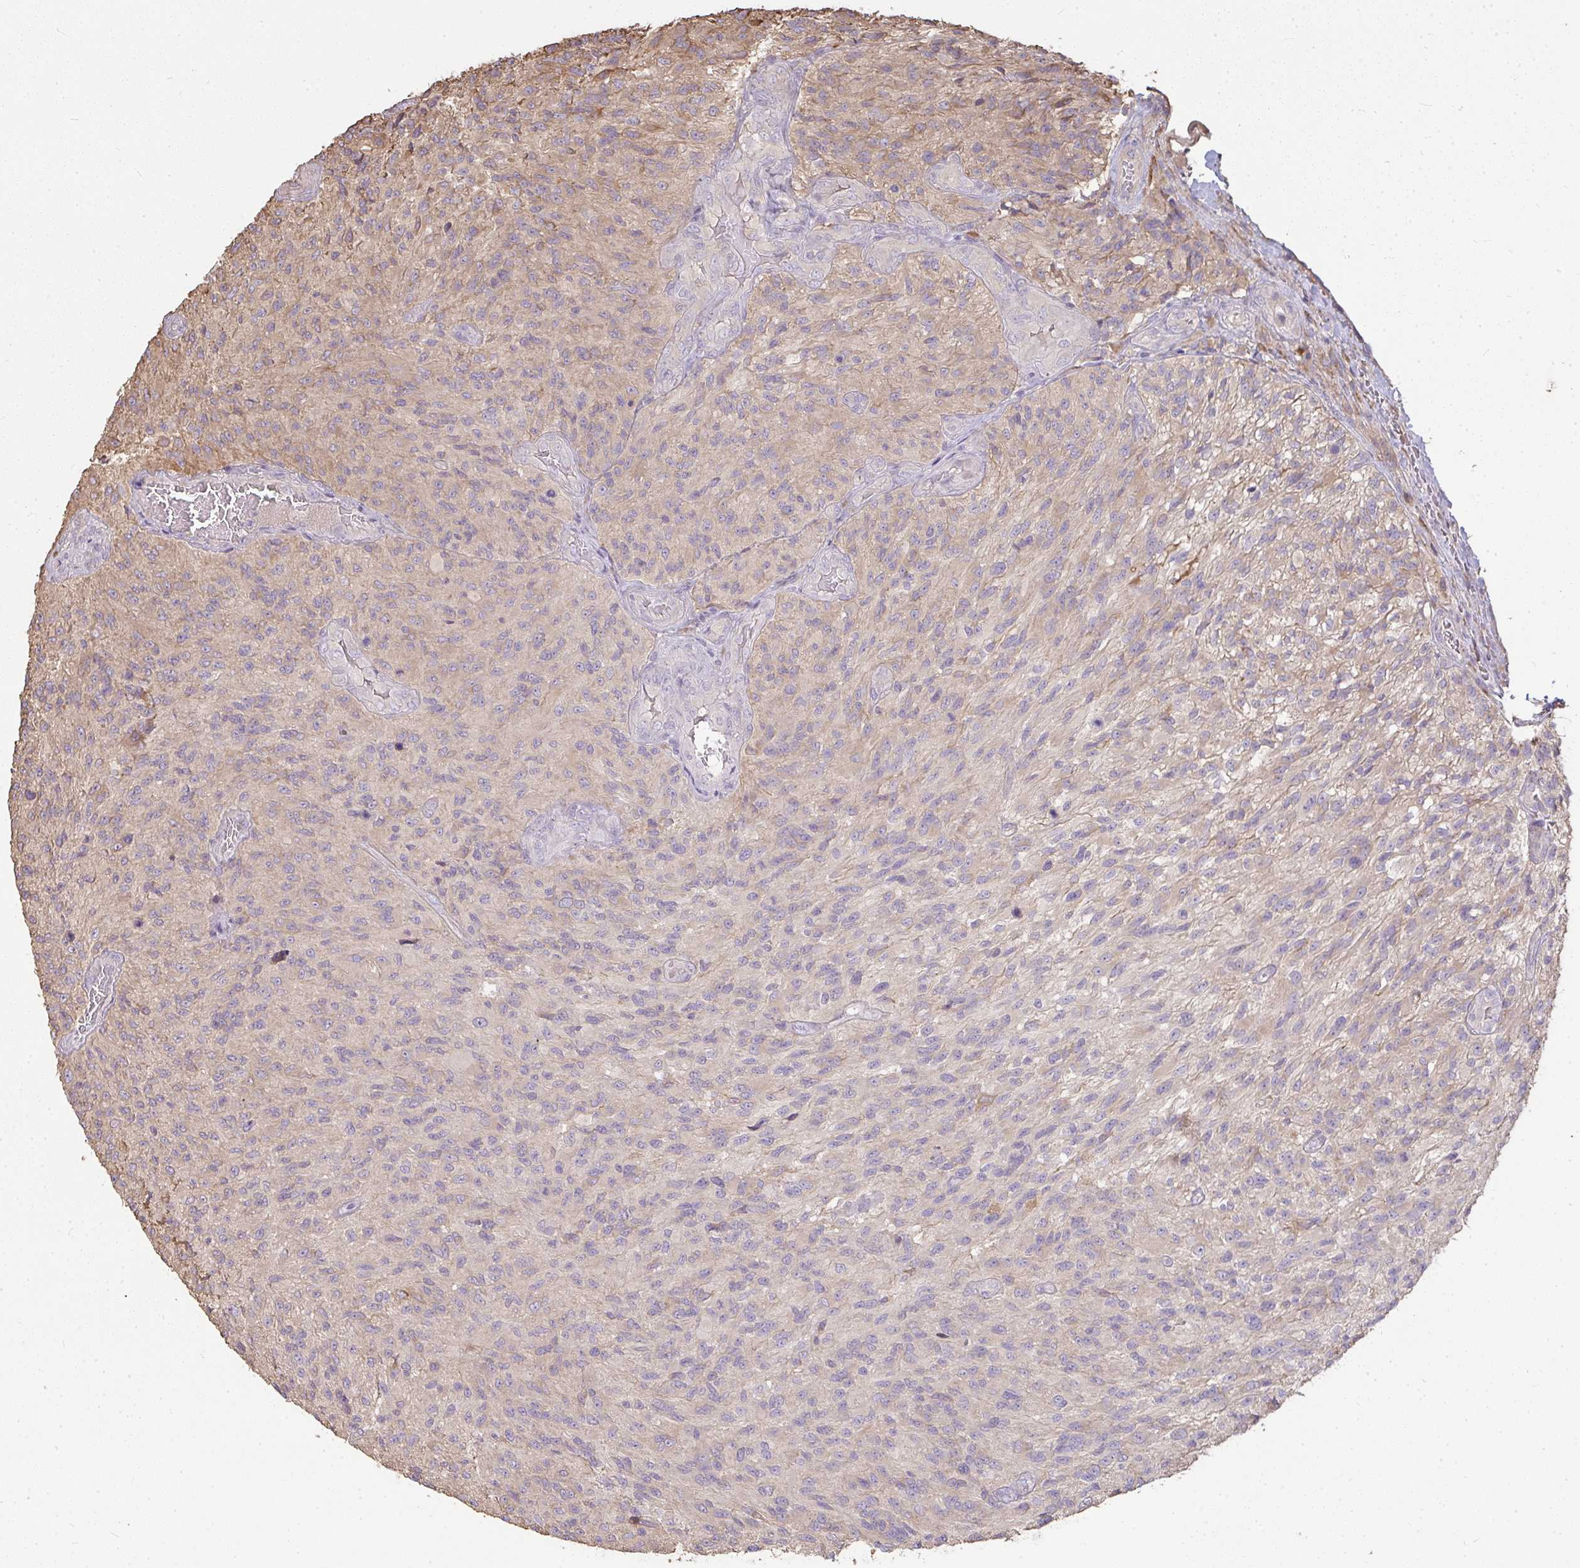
{"staining": {"intensity": "negative", "quantity": "none", "location": "none"}, "tissue": "glioma", "cell_type": "Tumor cells", "image_type": "cancer", "snomed": [{"axis": "morphology", "description": "Normal tissue, NOS"}, {"axis": "morphology", "description": "Glioma, malignant, High grade"}, {"axis": "topography", "description": "Cerebral cortex"}], "caption": "Tumor cells are negative for brown protein staining in malignant glioma (high-grade).", "gene": "BRINP3", "patient": {"sex": "male", "age": 56}}